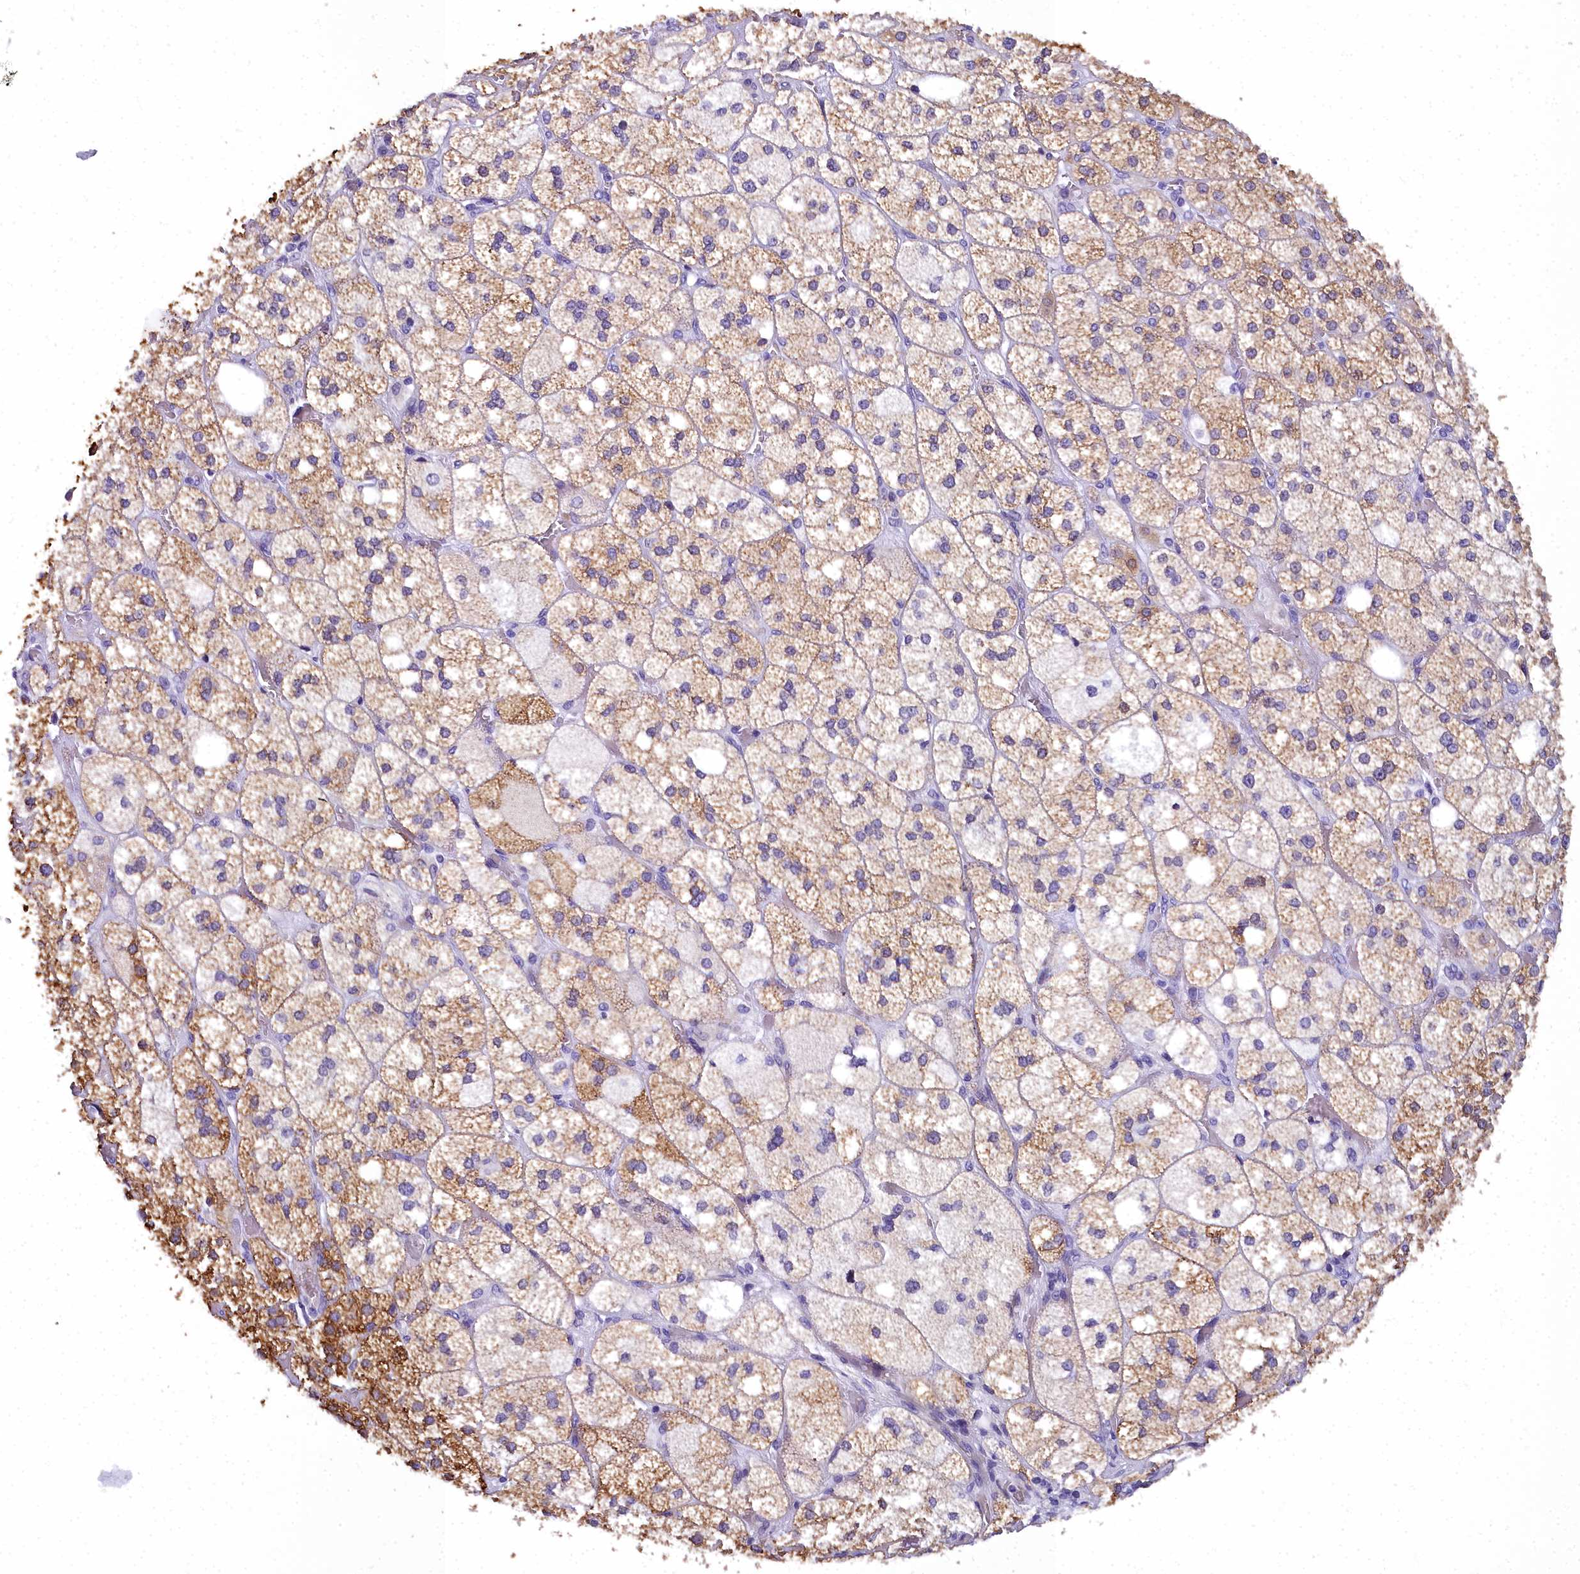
{"staining": {"intensity": "strong", "quantity": "25%-75%", "location": "cytoplasmic/membranous"}, "tissue": "adrenal gland", "cell_type": "Glandular cells", "image_type": "normal", "snomed": [{"axis": "morphology", "description": "Normal tissue, NOS"}, {"axis": "topography", "description": "Adrenal gland"}], "caption": "Protein staining of unremarkable adrenal gland demonstrates strong cytoplasmic/membranous expression in about 25%-75% of glandular cells.", "gene": "TIMM22", "patient": {"sex": "male", "age": 61}}